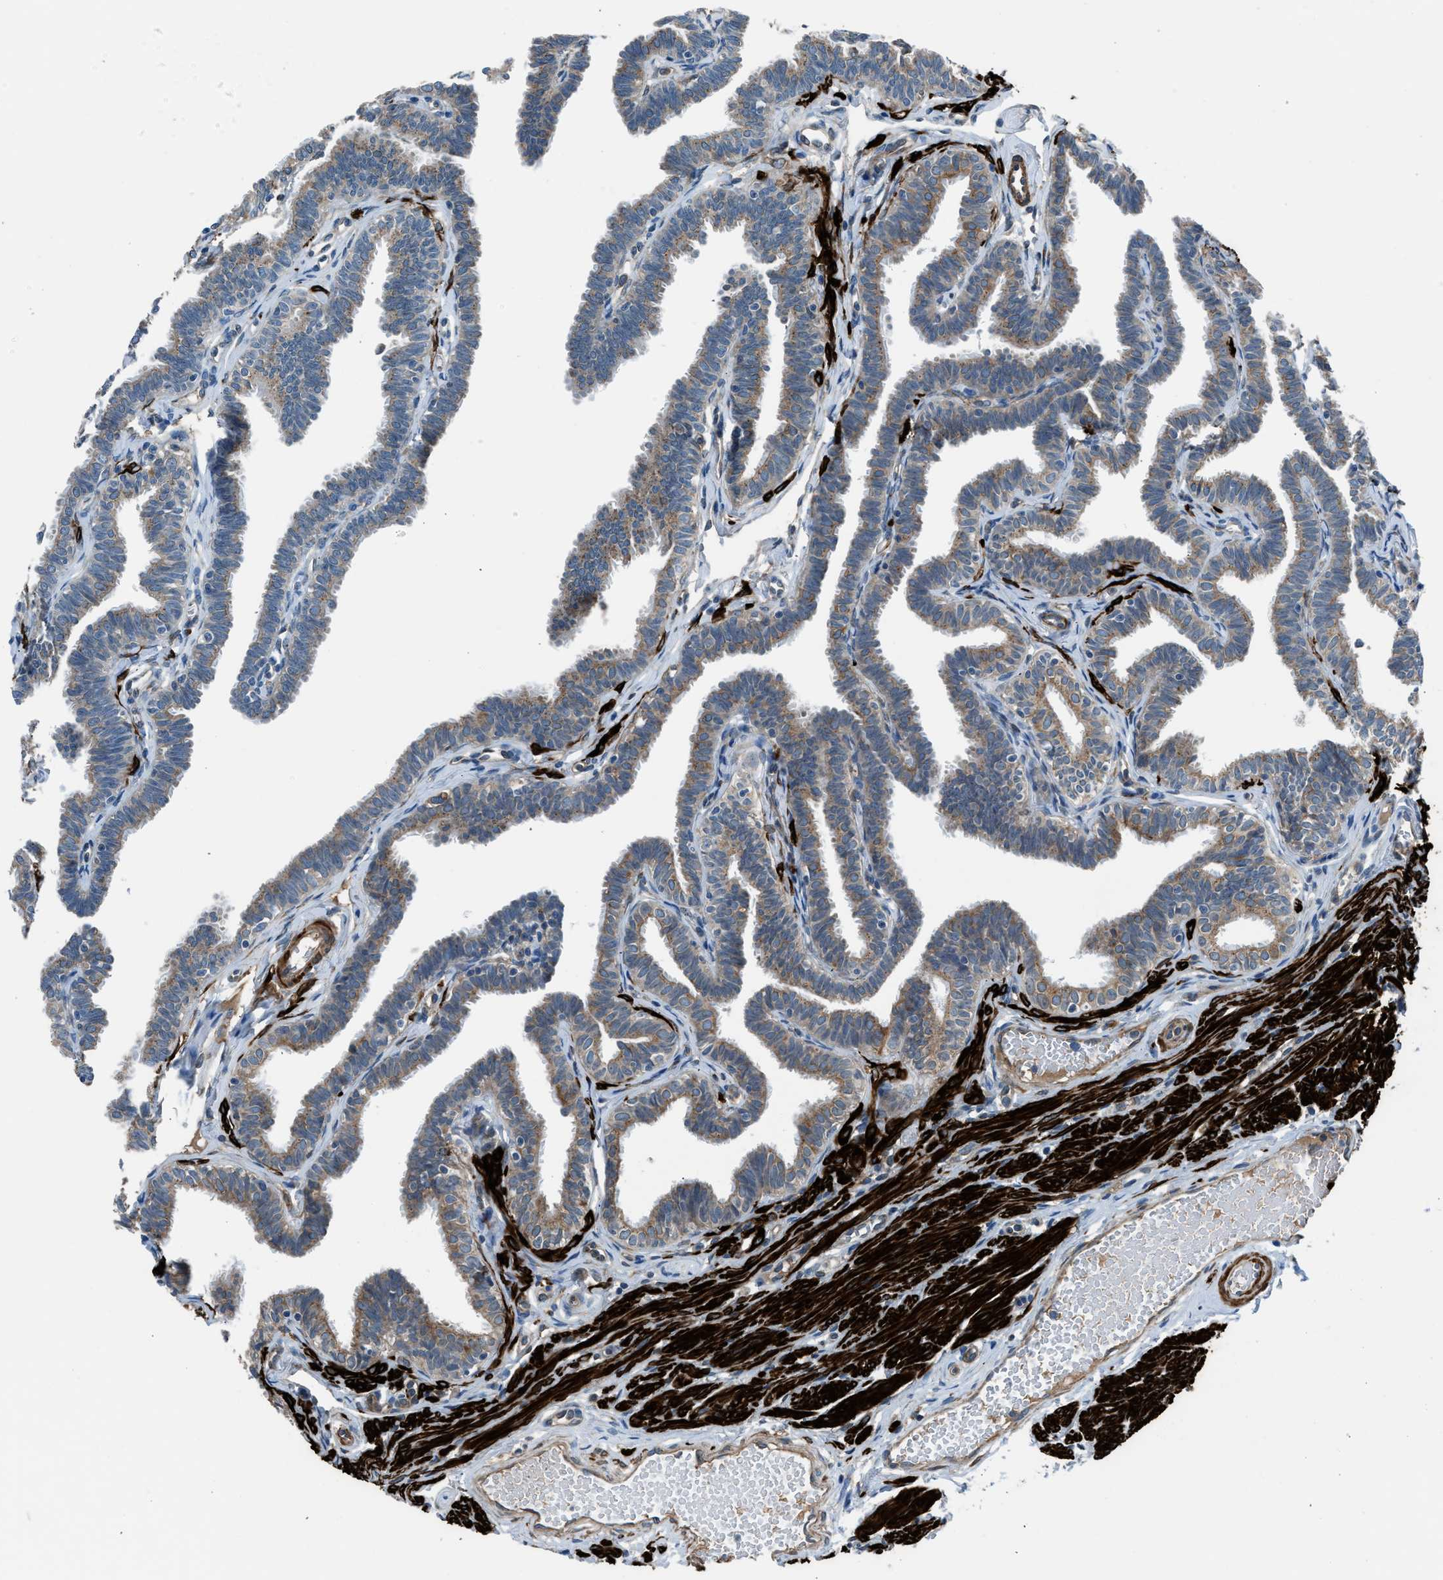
{"staining": {"intensity": "weak", "quantity": "25%-75%", "location": "cytoplasmic/membranous"}, "tissue": "fallopian tube", "cell_type": "Glandular cells", "image_type": "normal", "snomed": [{"axis": "morphology", "description": "Normal tissue, NOS"}, {"axis": "topography", "description": "Fallopian tube"}, {"axis": "topography", "description": "Ovary"}], "caption": "DAB (3,3'-diaminobenzidine) immunohistochemical staining of benign human fallopian tube shows weak cytoplasmic/membranous protein positivity in about 25%-75% of glandular cells. (Brightfield microscopy of DAB IHC at high magnification).", "gene": "LMBR1", "patient": {"sex": "female", "age": 23}}